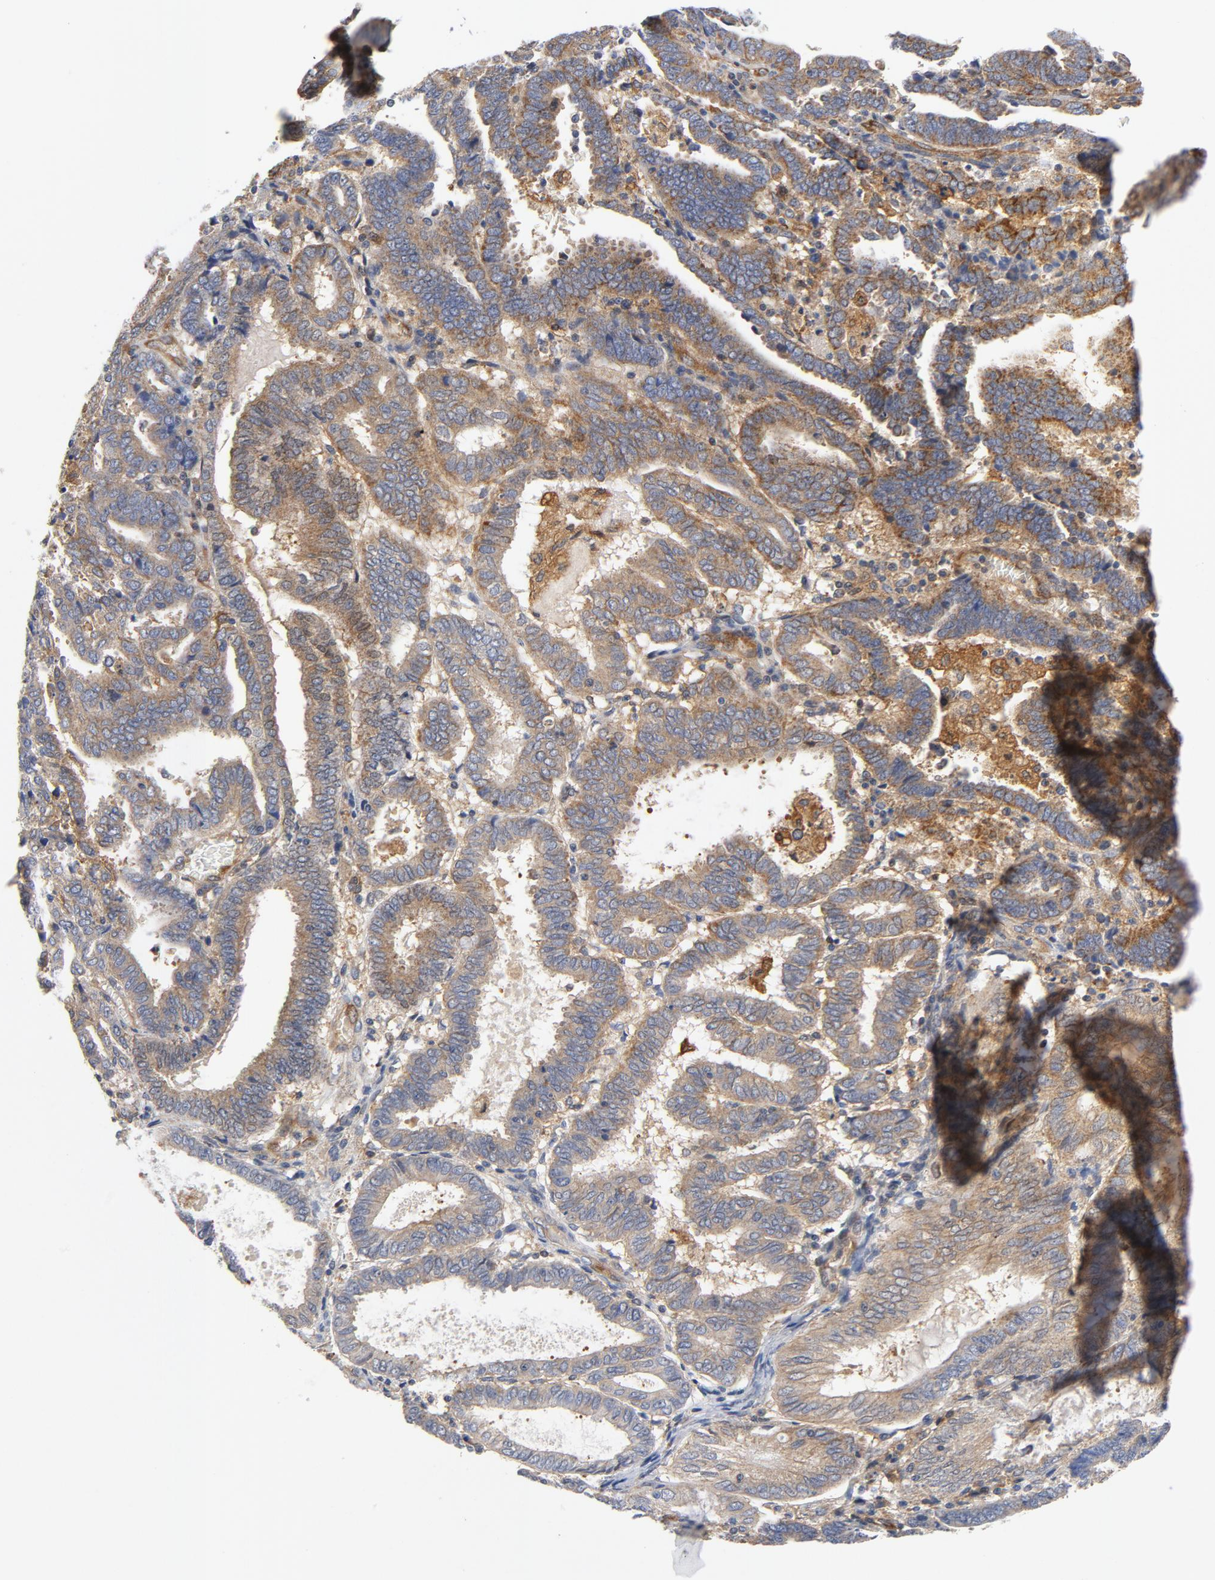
{"staining": {"intensity": "moderate", "quantity": ">75%", "location": "cytoplasmic/membranous"}, "tissue": "endometrial cancer", "cell_type": "Tumor cells", "image_type": "cancer", "snomed": [{"axis": "morphology", "description": "Adenocarcinoma, NOS"}, {"axis": "topography", "description": "Uterus"}], "caption": "High-power microscopy captured an immunohistochemistry micrograph of endometrial cancer (adenocarcinoma), revealing moderate cytoplasmic/membranous positivity in about >75% of tumor cells. (IHC, brightfield microscopy, high magnification).", "gene": "RAPGEF4", "patient": {"sex": "female", "age": 83}}